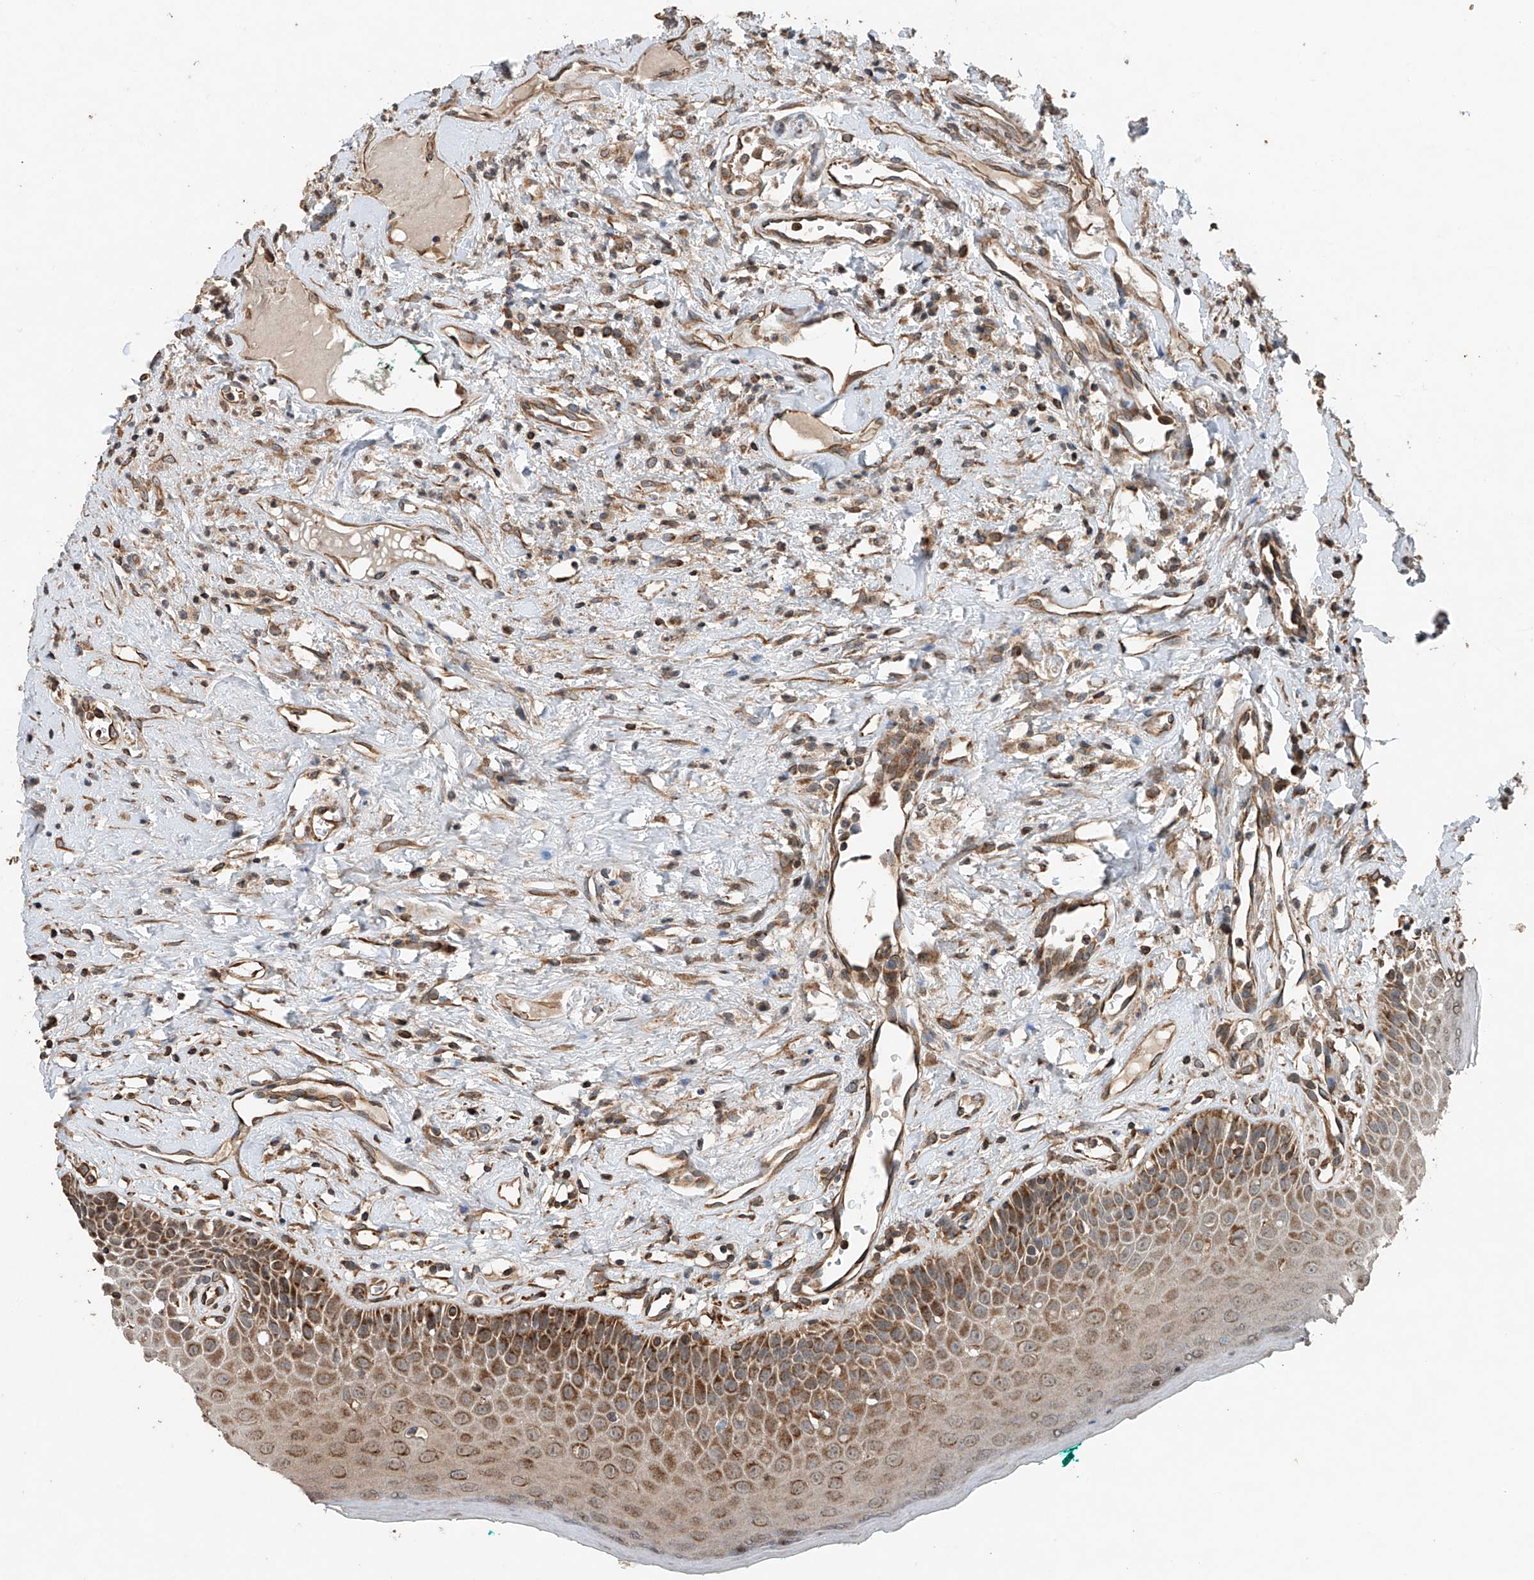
{"staining": {"intensity": "moderate", "quantity": ">75%", "location": "cytoplasmic/membranous"}, "tissue": "oral mucosa", "cell_type": "Squamous epithelial cells", "image_type": "normal", "snomed": [{"axis": "morphology", "description": "Normal tissue, NOS"}, {"axis": "topography", "description": "Oral tissue"}], "caption": "Immunohistochemistry (IHC) of benign oral mucosa displays medium levels of moderate cytoplasmic/membranous positivity in approximately >75% of squamous epithelial cells. The protein of interest is shown in brown color, while the nuclei are stained blue.", "gene": "AP4B1", "patient": {"sex": "female", "age": 70}}